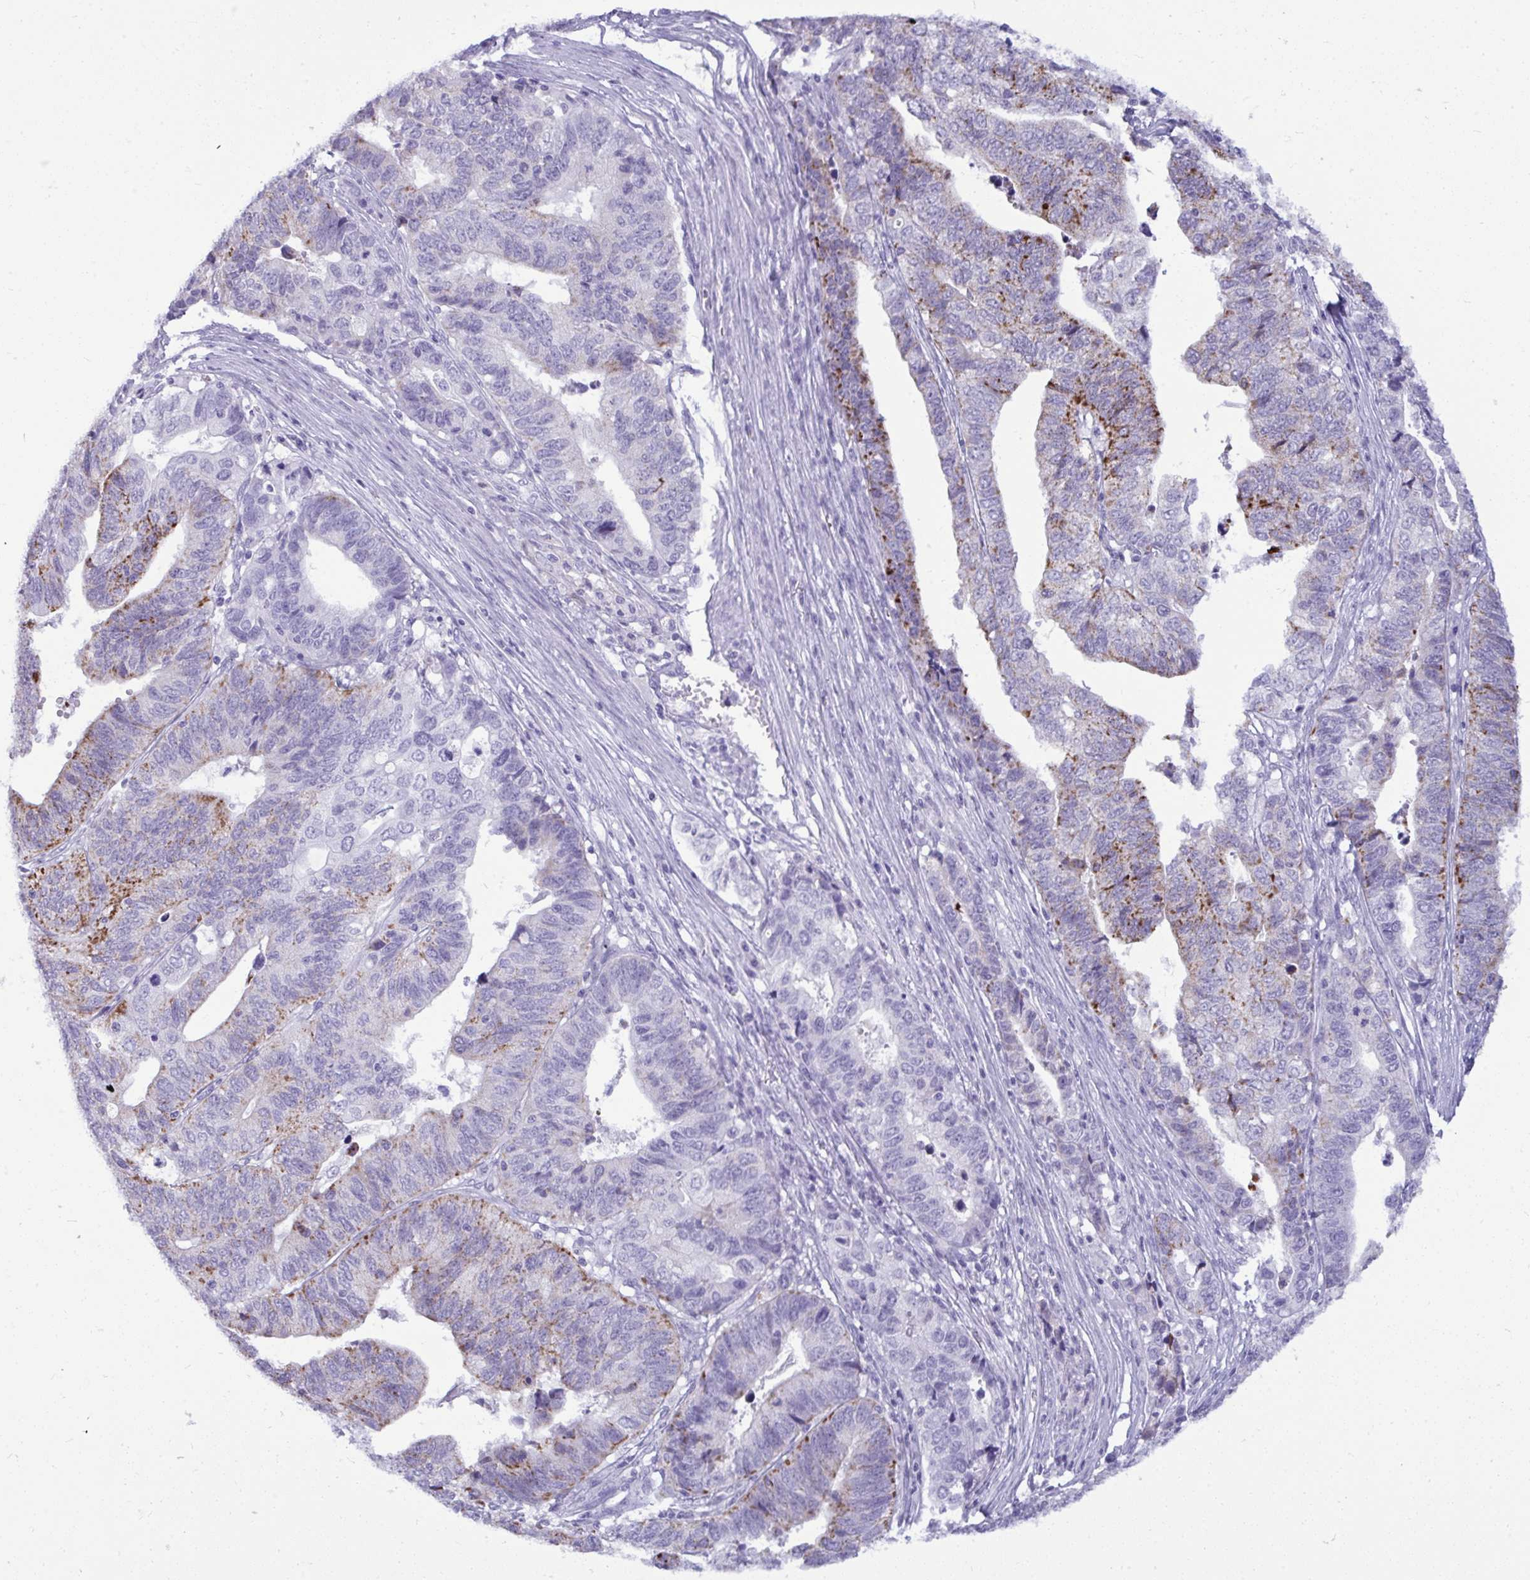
{"staining": {"intensity": "strong", "quantity": "<25%", "location": "cytoplasmic/membranous"}, "tissue": "stomach cancer", "cell_type": "Tumor cells", "image_type": "cancer", "snomed": [{"axis": "morphology", "description": "Adenocarcinoma, NOS"}, {"axis": "topography", "description": "Stomach, upper"}], "caption": "Stomach adenocarcinoma stained for a protein (brown) displays strong cytoplasmic/membranous positive expression in approximately <25% of tumor cells.", "gene": "ANKRD60", "patient": {"sex": "female", "age": 67}}